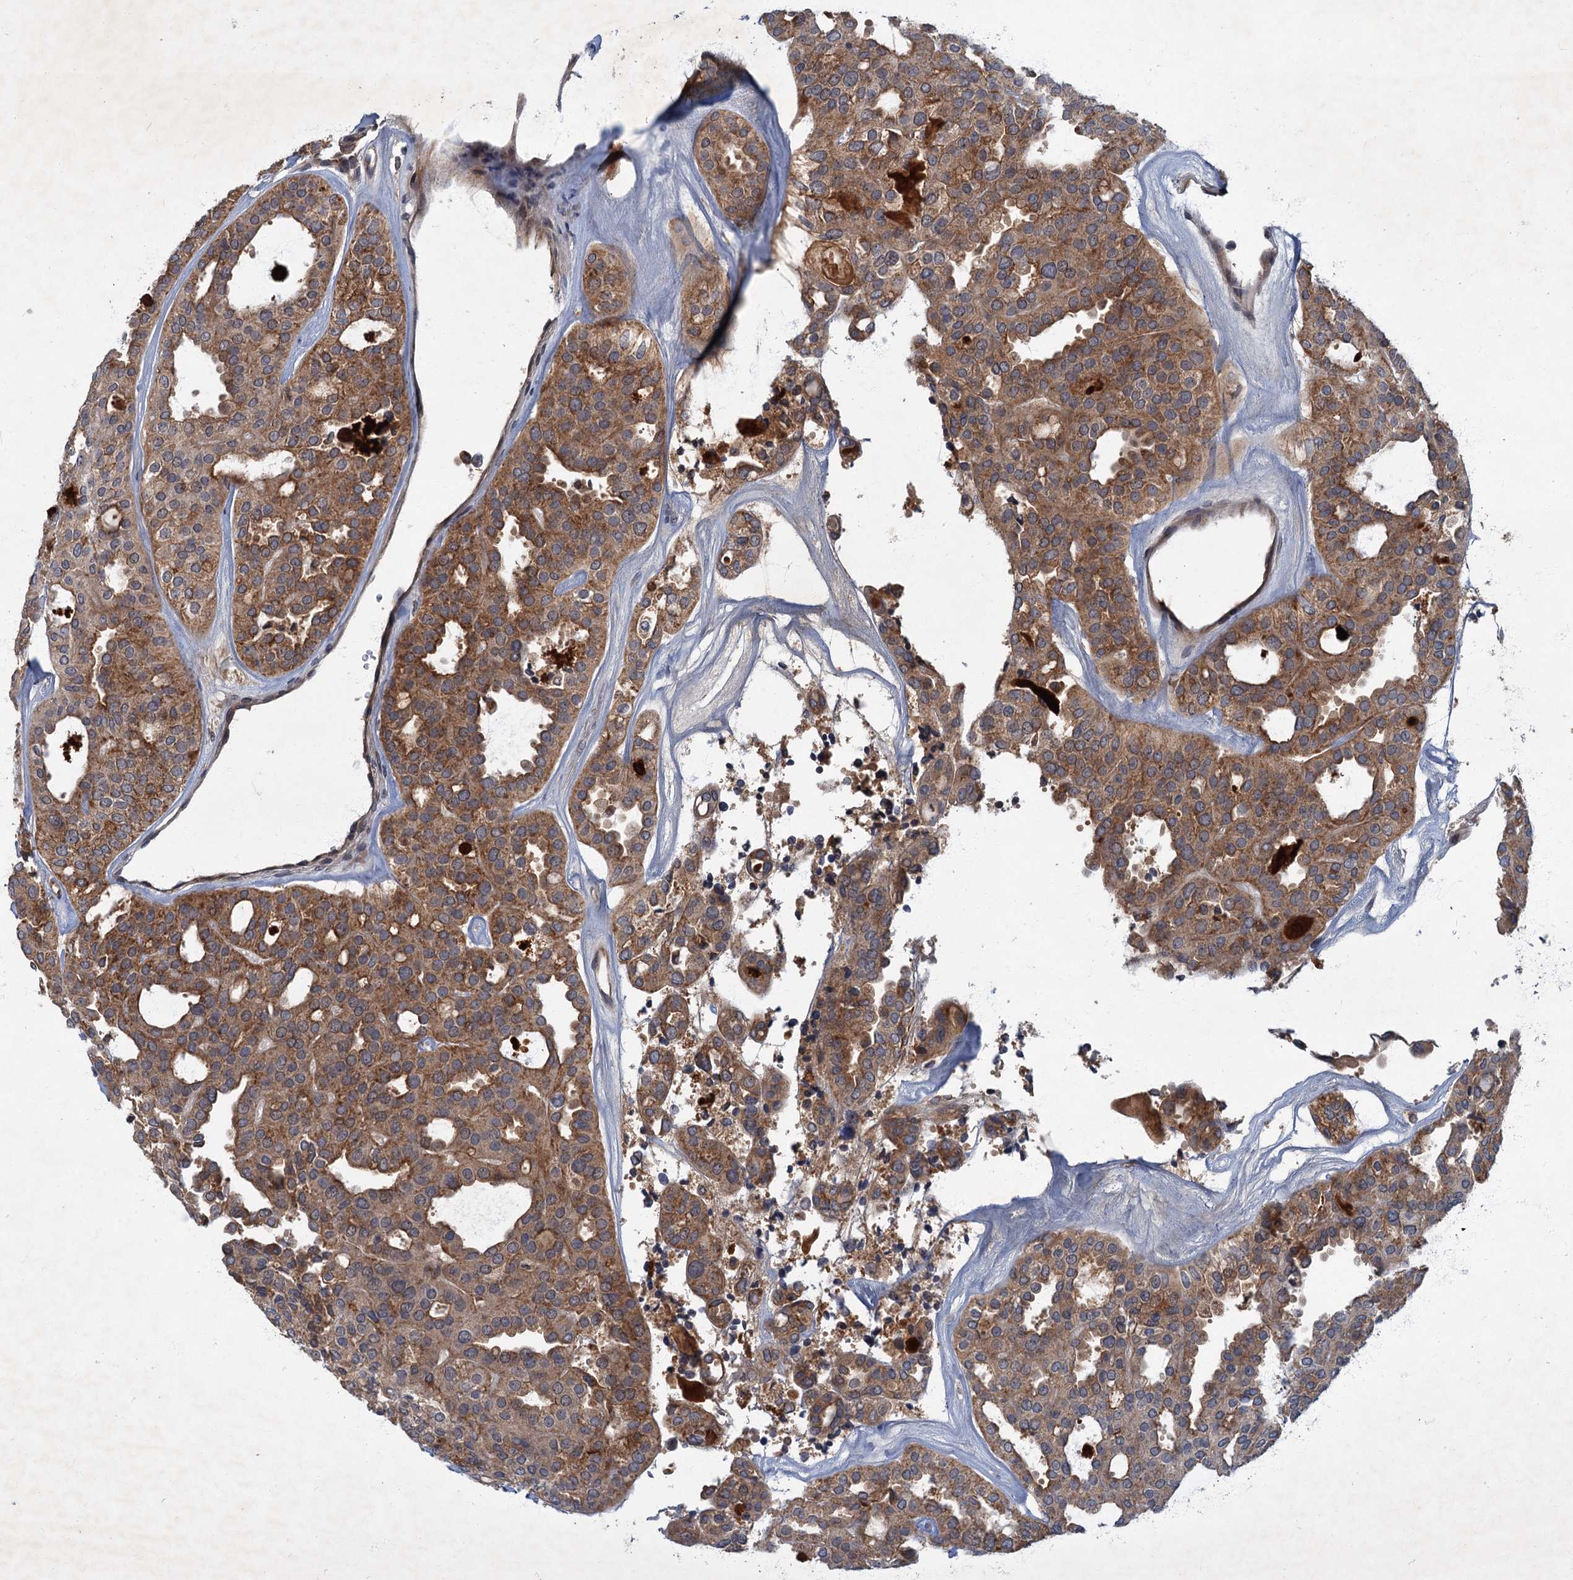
{"staining": {"intensity": "moderate", "quantity": ">75%", "location": "cytoplasmic/membranous"}, "tissue": "thyroid cancer", "cell_type": "Tumor cells", "image_type": "cancer", "snomed": [{"axis": "morphology", "description": "Follicular adenoma carcinoma, NOS"}, {"axis": "topography", "description": "Thyroid gland"}], "caption": "Immunohistochemistry (IHC) image of human follicular adenoma carcinoma (thyroid) stained for a protein (brown), which shows medium levels of moderate cytoplasmic/membranous expression in approximately >75% of tumor cells.", "gene": "SLC11A2", "patient": {"sex": "male", "age": 75}}